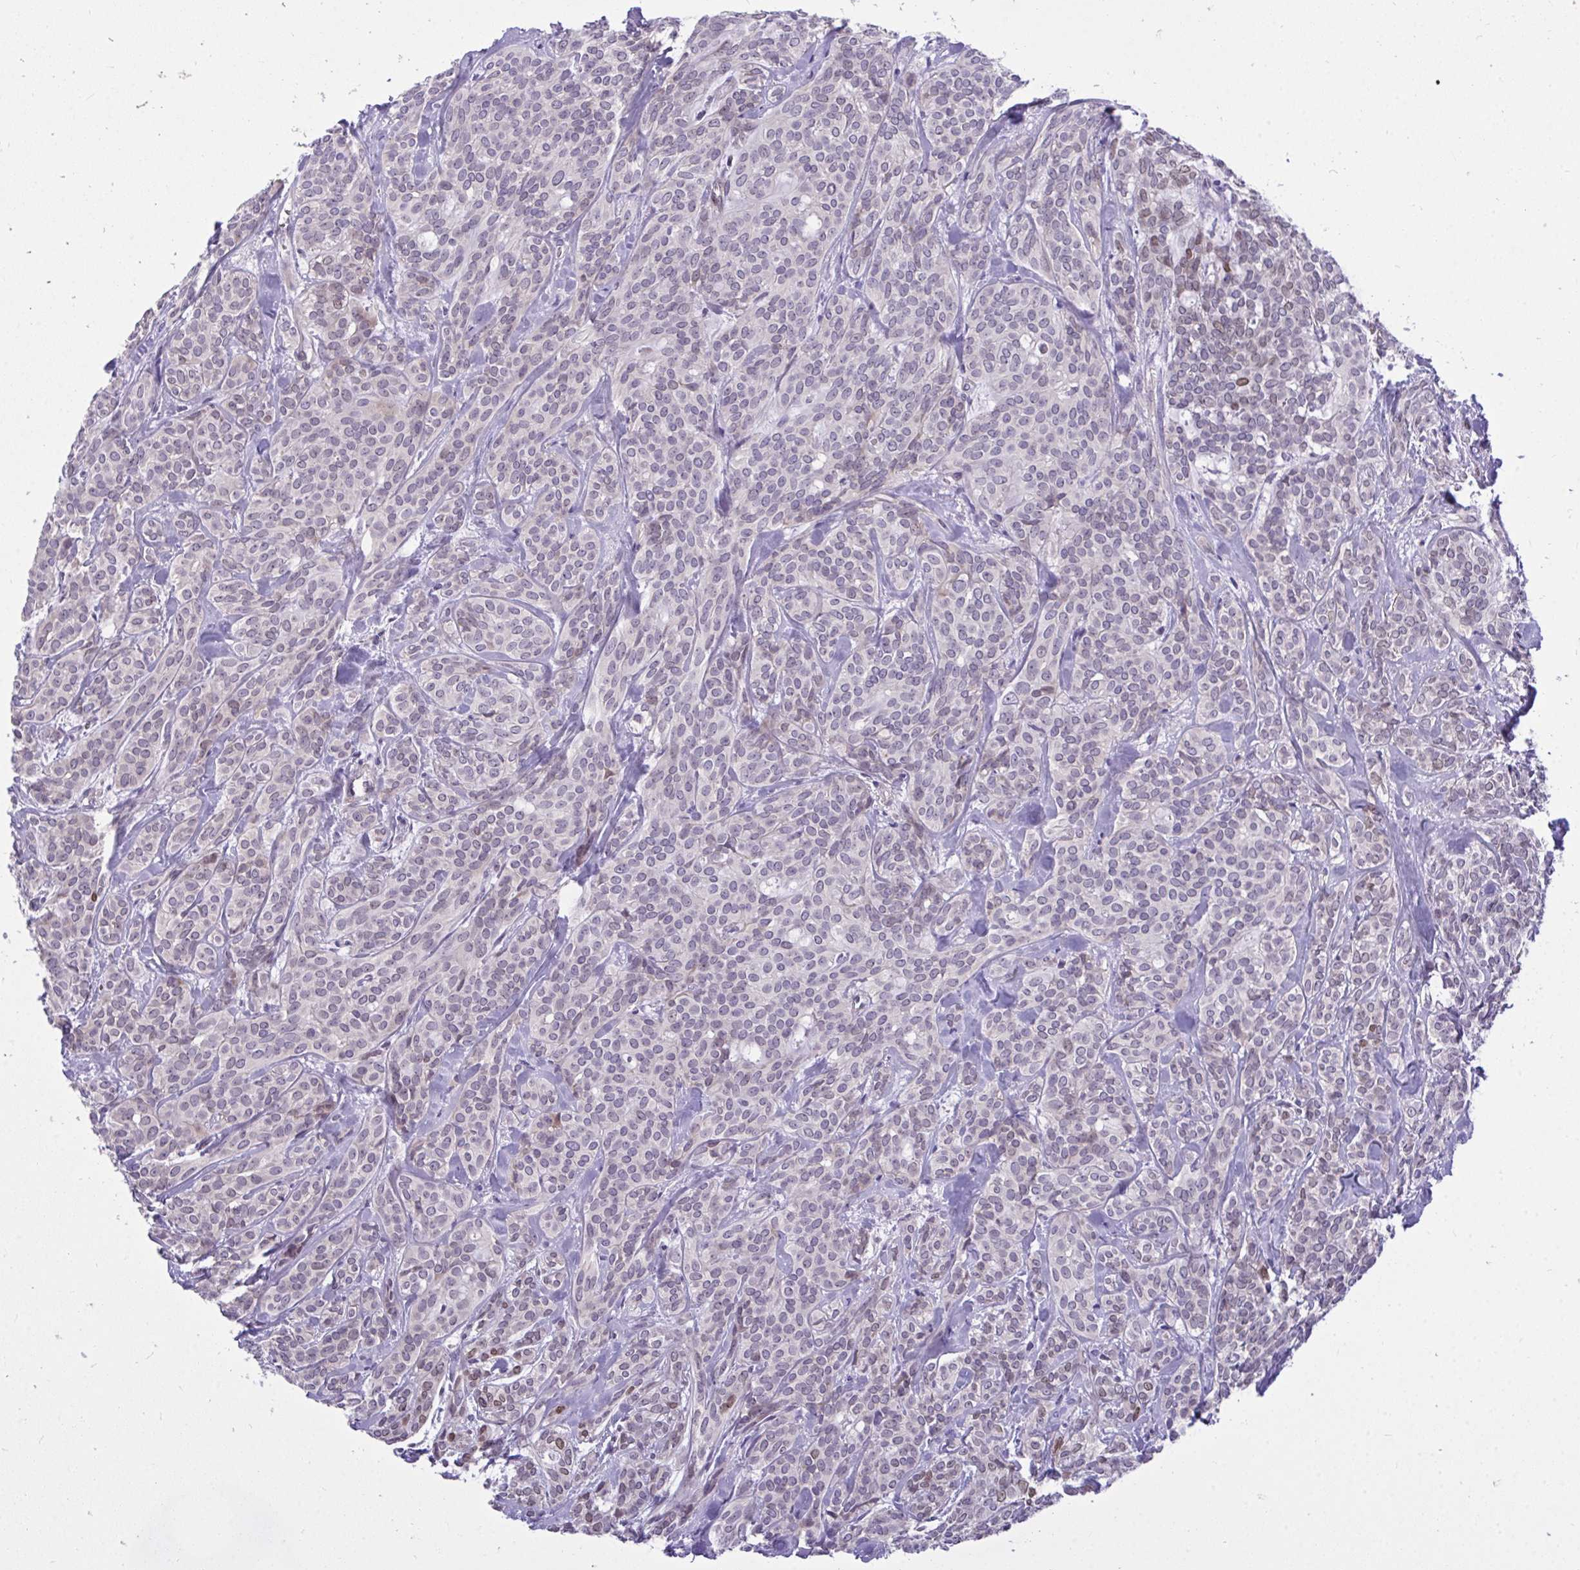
{"staining": {"intensity": "weak", "quantity": "<25%", "location": "nuclear"}, "tissue": "head and neck cancer", "cell_type": "Tumor cells", "image_type": "cancer", "snomed": [{"axis": "morphology", "description": "Adenocarcinoma, NOS"}, {"axis": "topography", "description": "Head-Neck"}], "caption": "IHC photomicrograph of human head and neck cancer stained for a protein (brown), which displays no positivity in tumor cells.", "gene": "HMBOX1", "patient": {"sex": "female", "age": 57}}